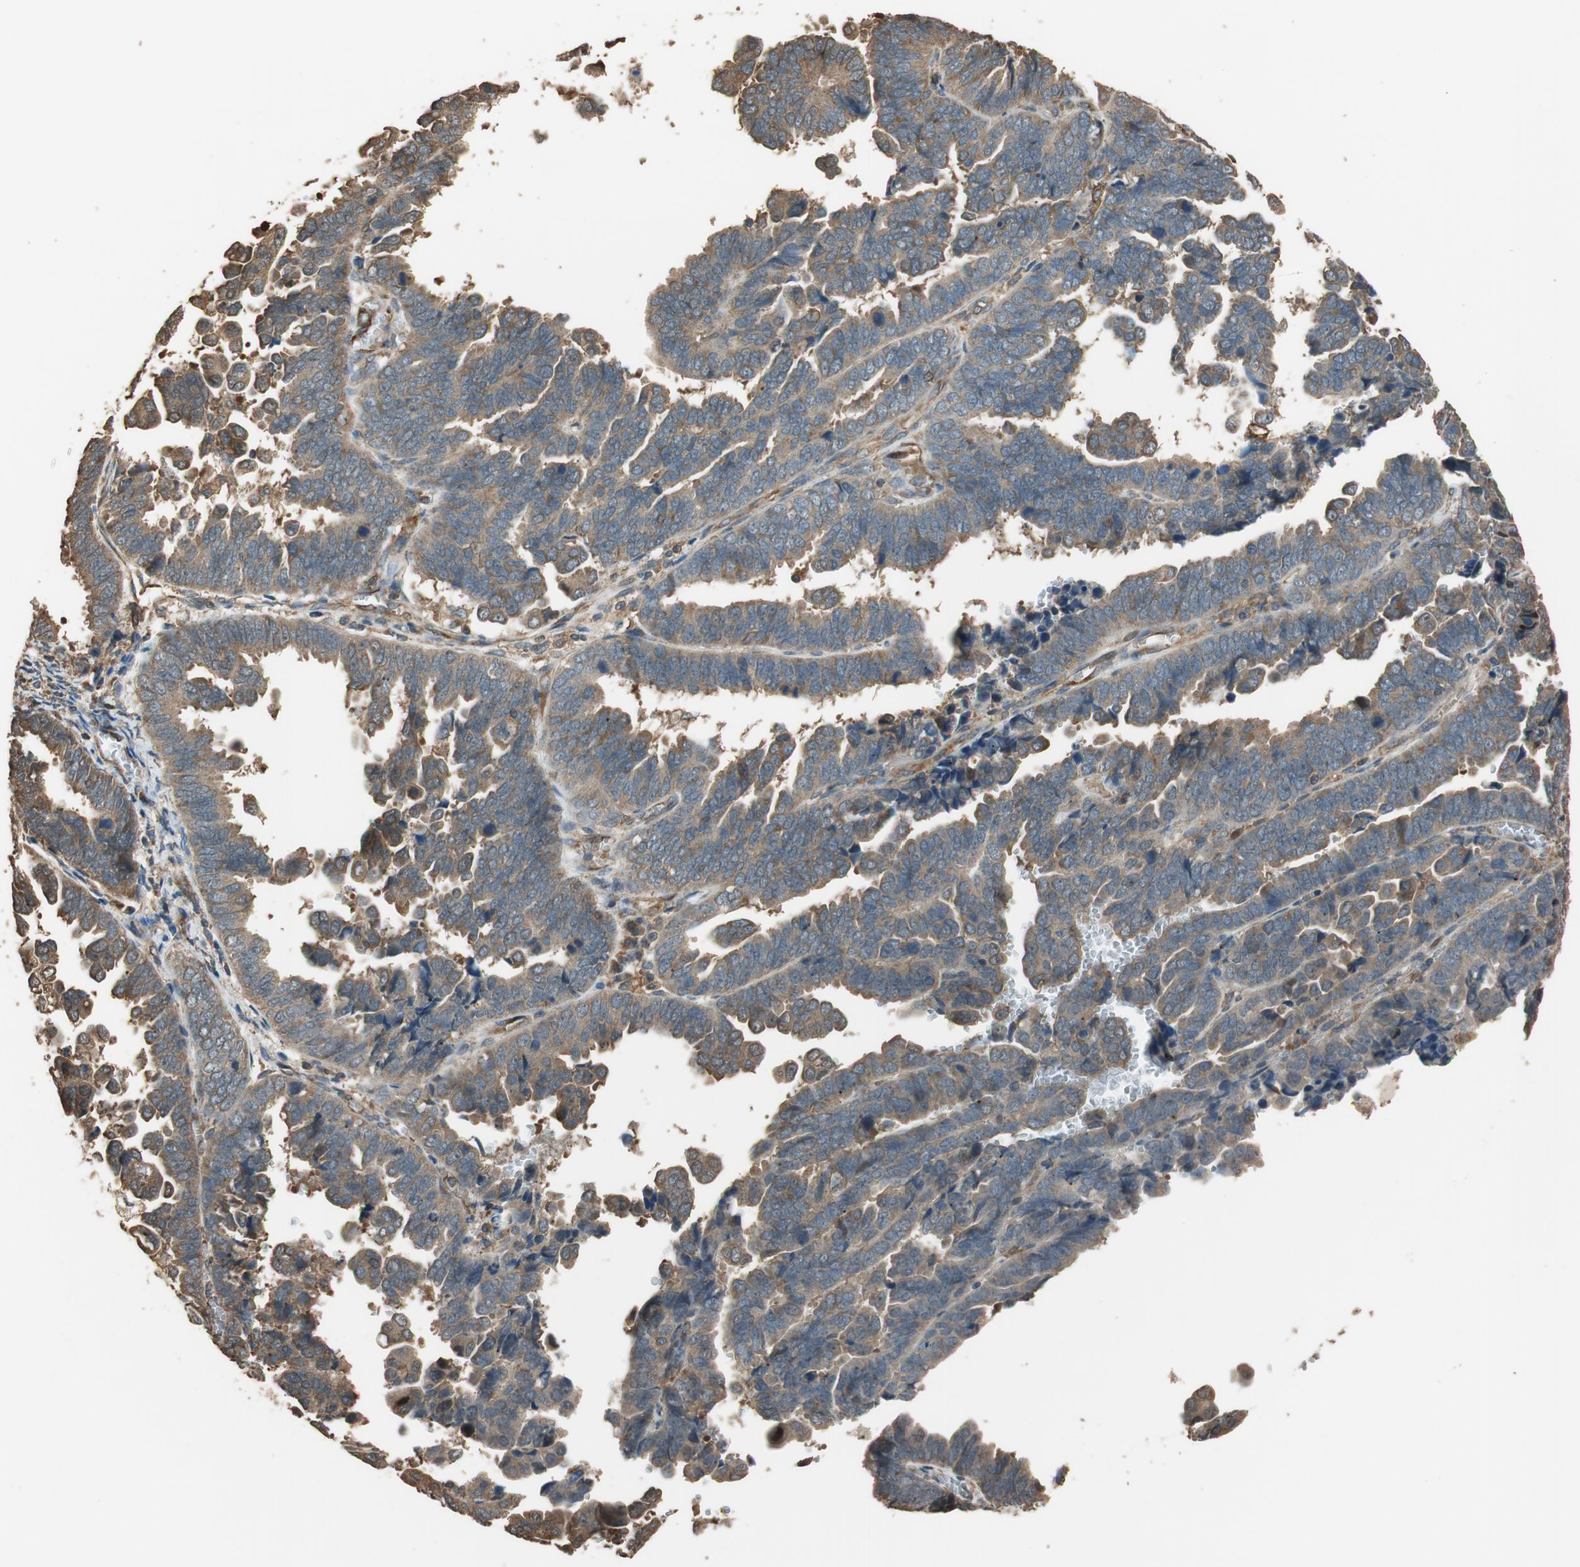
{"staining": {"intensity": "weak", "quantity": ">75%", "location": "cytoplasmic/membranous"}, "tissue": "endometrial cancer", "cell_type": "Tumor cells", "image_type": "cancer", "snomed": [{"axis": "morphology", "description": "Adenocarcinoma, NOS"}, {"axis": "topography", "description": "Endometrium"}], "caption": "This histopathology image displays IHC staining of human endometrial adenocarcinoma, with low weak cytoplasmic/membranous positivity in about >75% of tumor cells.", "gene": "MST1R", "patient": {"sex": "female", "age": 75}}